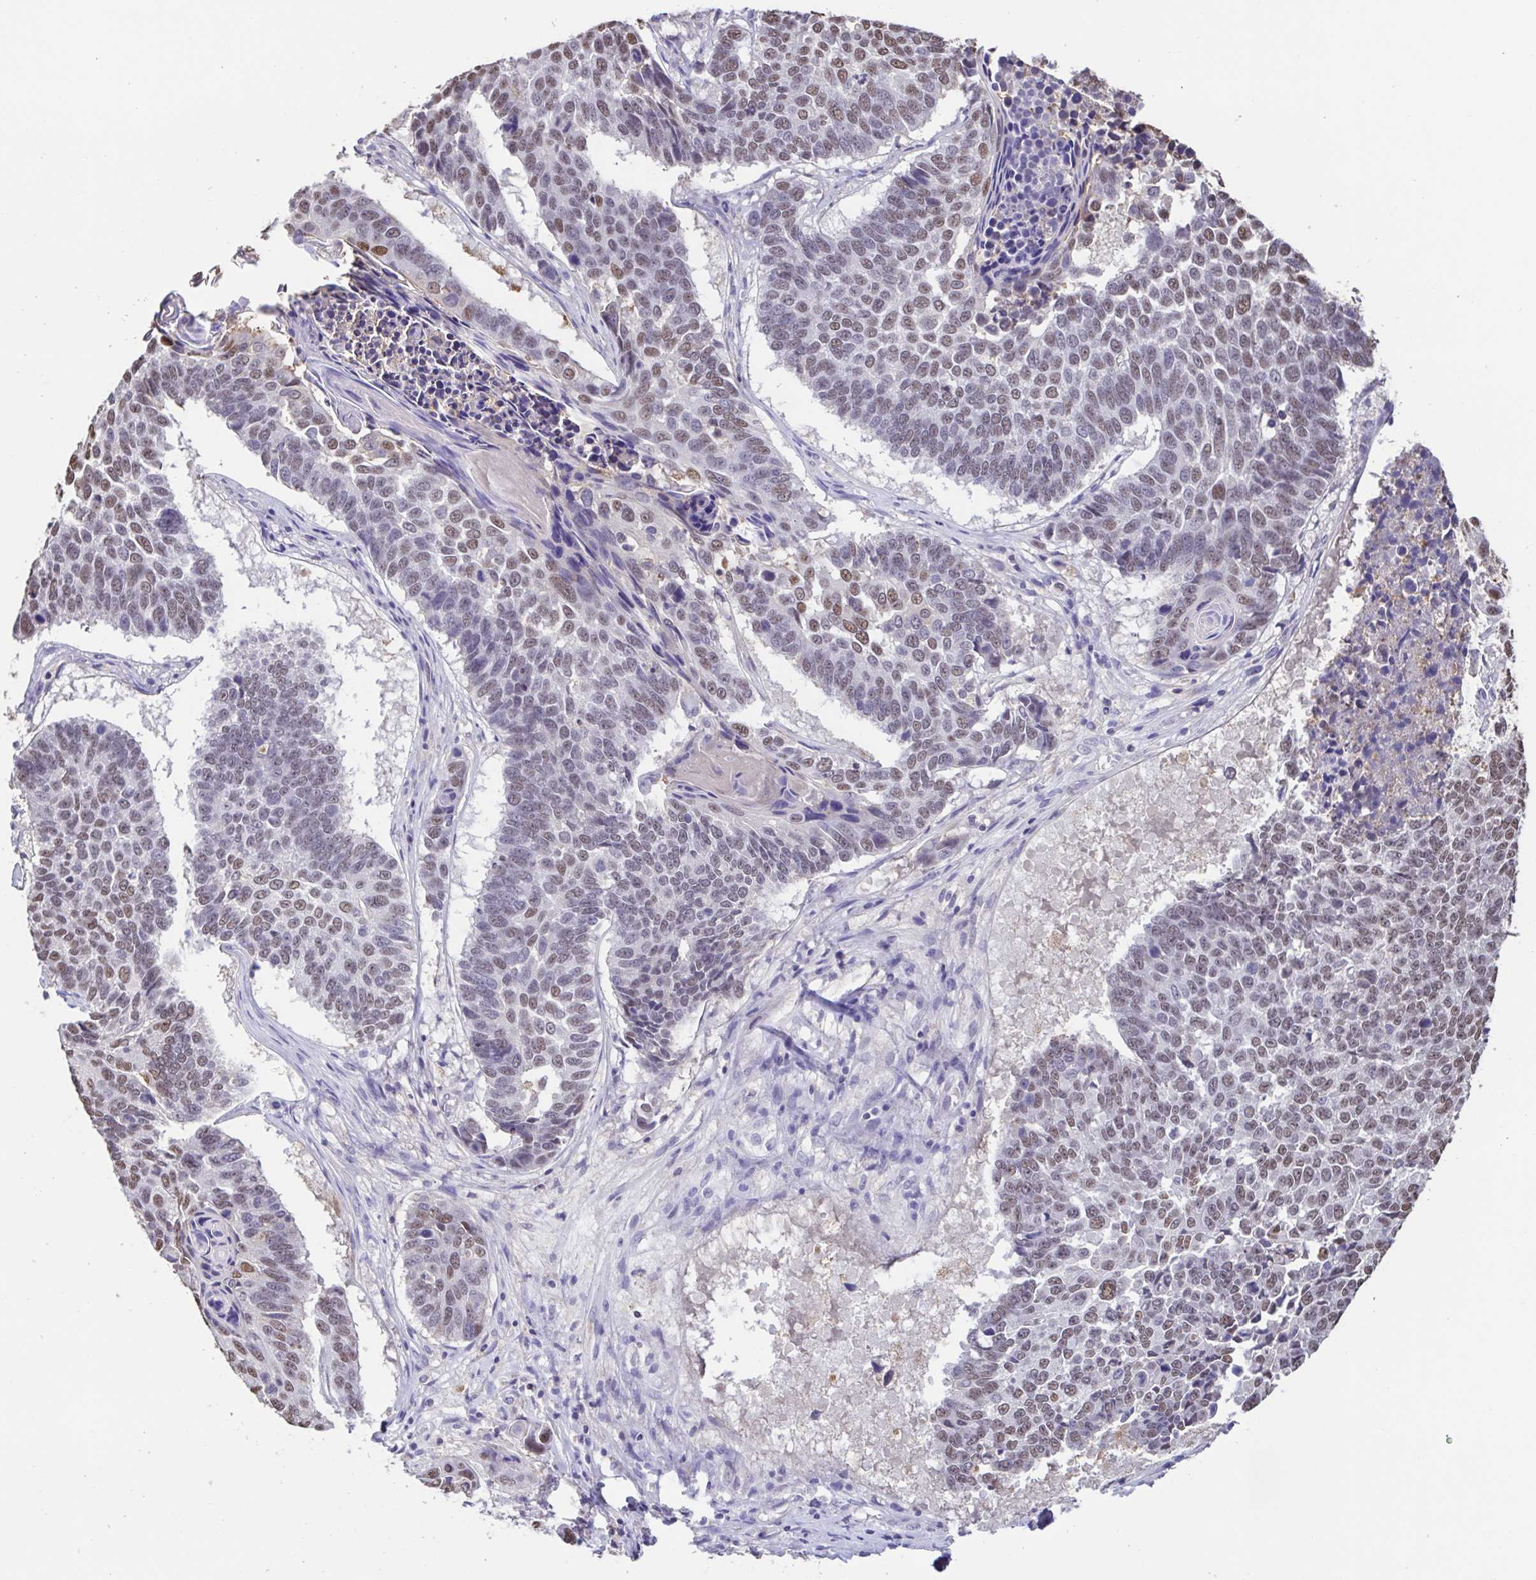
{"staining": {"intensity": "weak", "quantity": "25%-75%", "location": "nuclear"}, "tissue": "lung cancer", "cell_type": "Tumor cells", "image_type": "cancer", "snomed": [{"axis": "morphology", "description": "Squamous cell carcinoma, NOS"}, {"axis": "topography", "description": "Lung"}], "caption": "The histopathology image displays immunohistochemical staining of squamous cell carcinoma (lung). There is weak nuclear expression is seen in about 25%-75% of tumor cells.", "gene": "ACTRT3", "patient": {"sex": "male", "age": 73}}